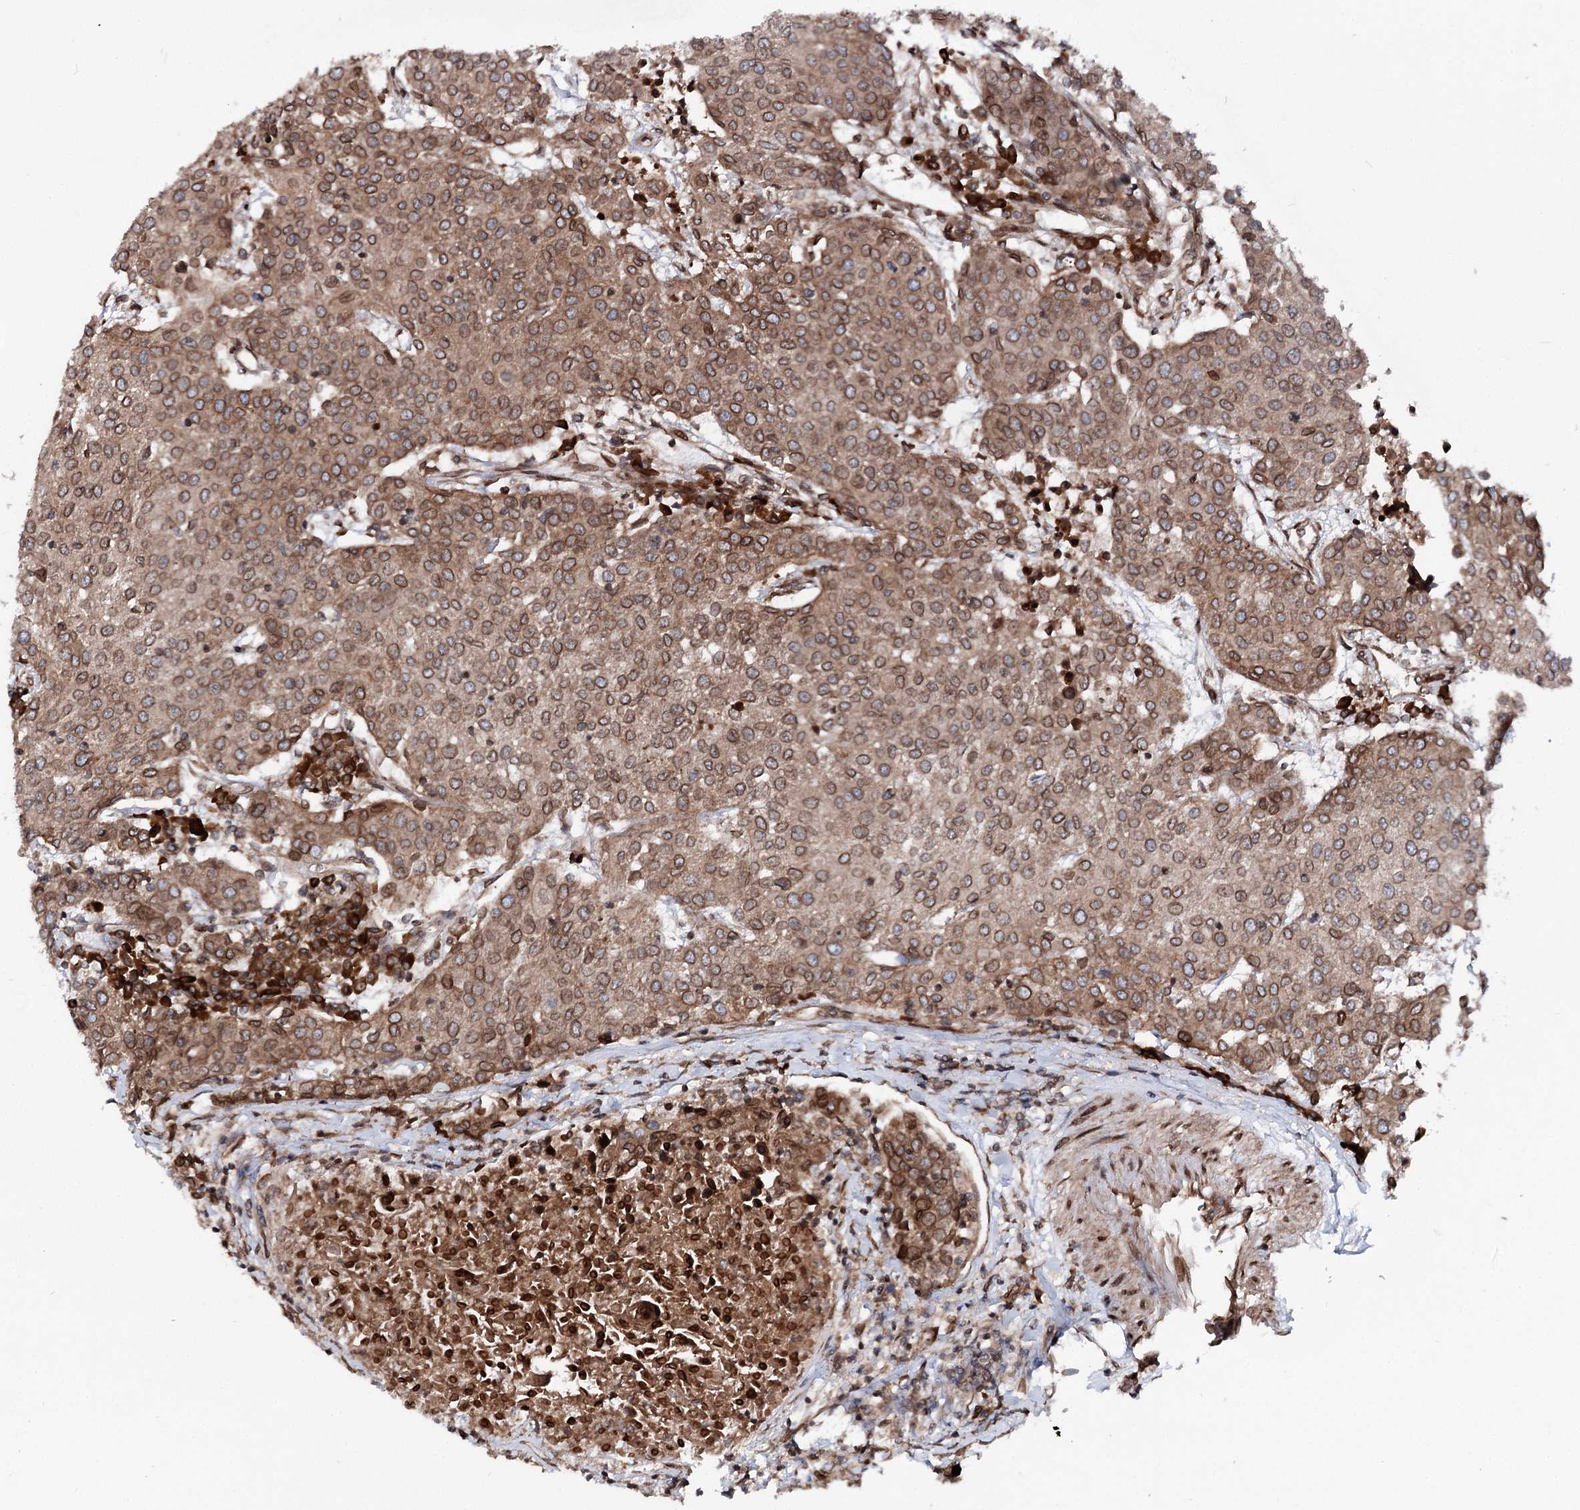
{"staining": {"intensity": "moderate", "quantity": ">75%", "location": "cytoplasmic/membranous,nuclear"}, "tissue": "urothelial cancer", "cell_type": "Tumor cells", "image_type": "cancer", "snomed": [{"axis": "morphology", "description": "Urothelial carcinoma, High grade"}, {"axis": "topography", "description": "Urinary bladder"}], "caption": "The photomicrograph exhibits a brown stain indicating the presence of a protein in the cytoplasmic/membranous and nuclear of tumor cells in urothelial carcinoma (high-grade).", "gene": "FGFR1OP2", "patient": {"sex": "female", "age": 85}}